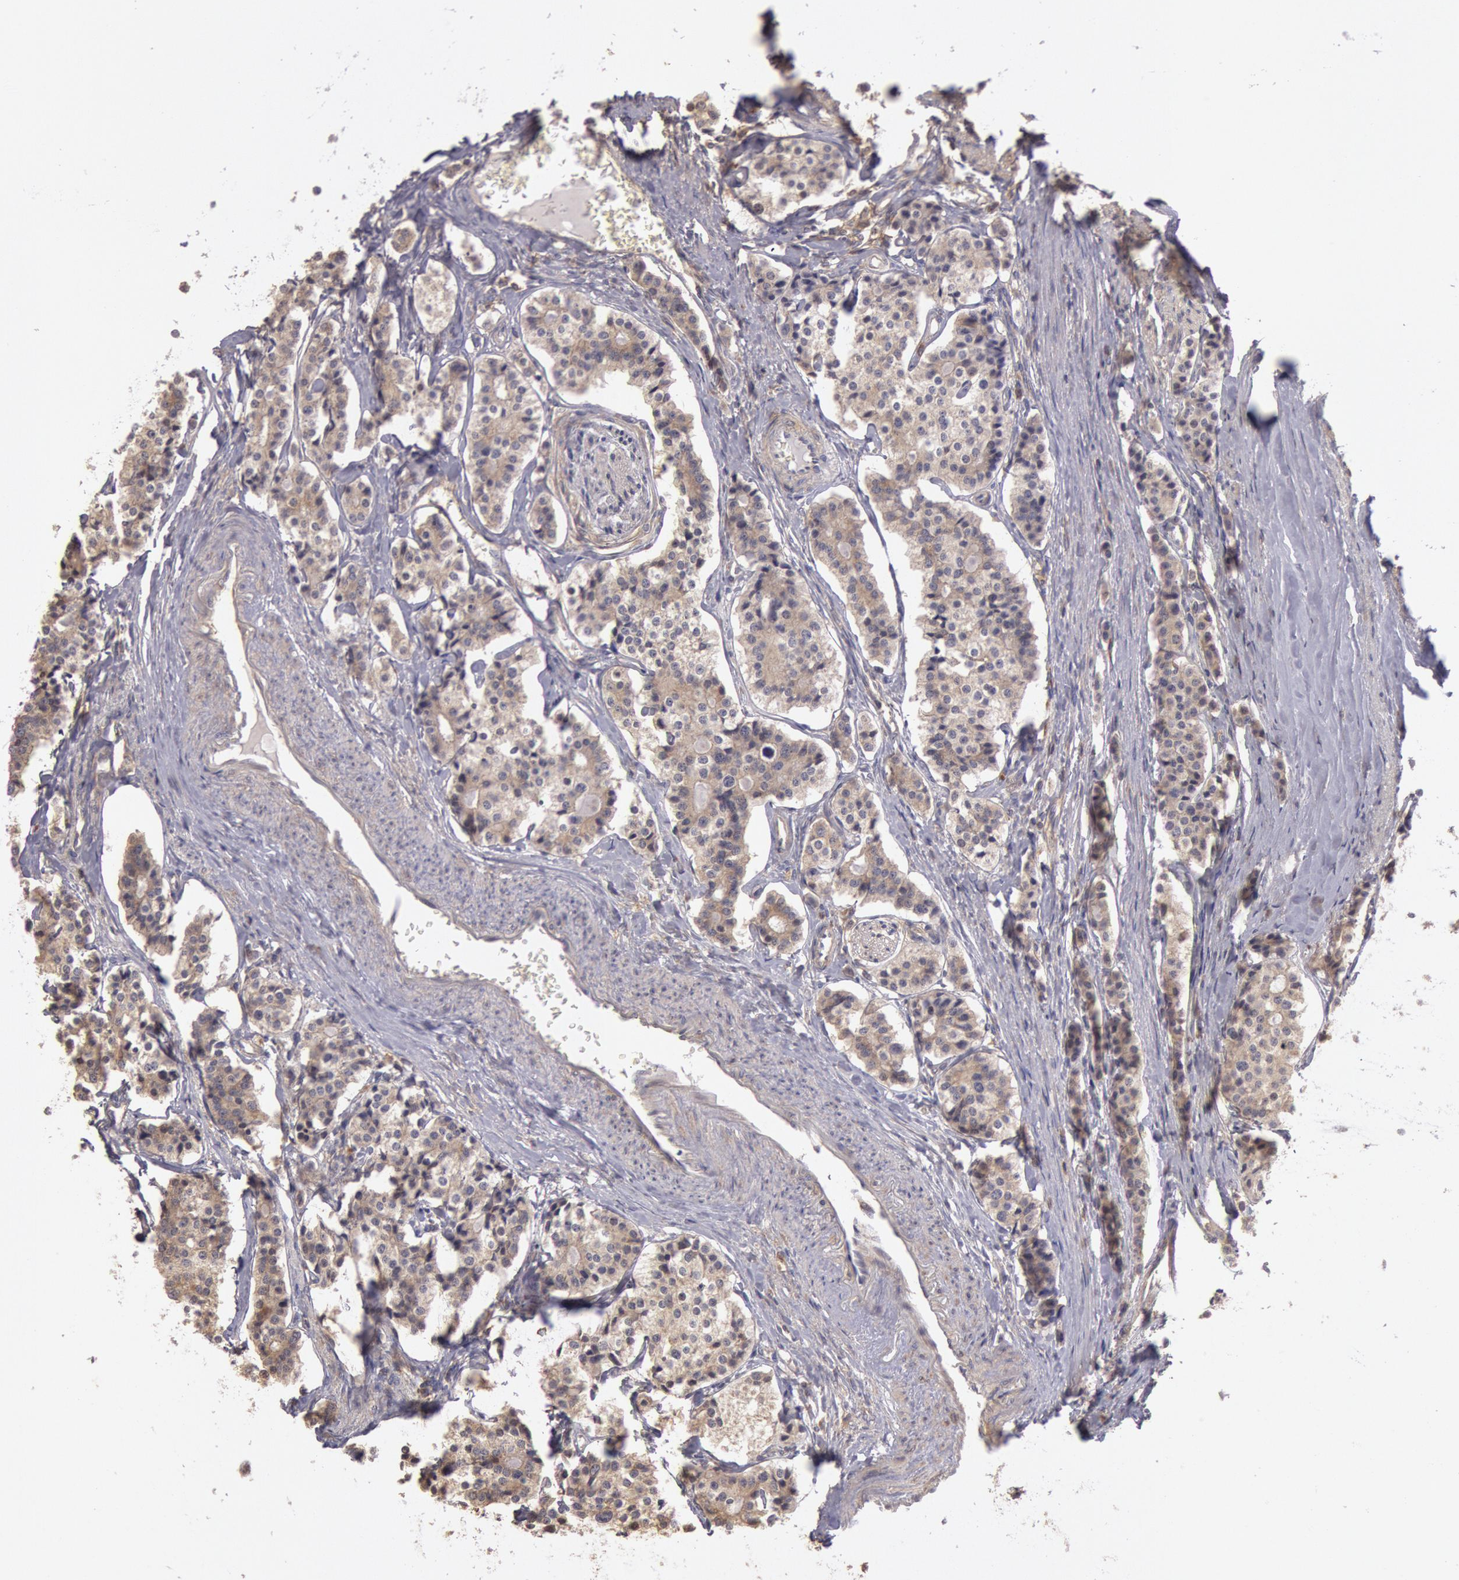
{"staining": {"intensity": "moderate", "quantity": ">75%", "location": "cytoplasmic/membranous"}, "tissue": "carcinoid", "cell_type": "Tumor cells", "image_type": "cancer", "snomed": [{"axis": "morphology", "description": "Carcinoid, malignant, NOS"}, {"axis": "topography", "description": "Small intestine"}], "caption": "An immunohistochemistry (IHC) histopathology image of neoplastic tissue is shown. Protein staining in brown highlights moderate cytoplasmic/membranous positivity in carcinoid (malignant) within tumor cells.", "gene": "NMT2", "patient": {"sex": "male", "age": 63}}